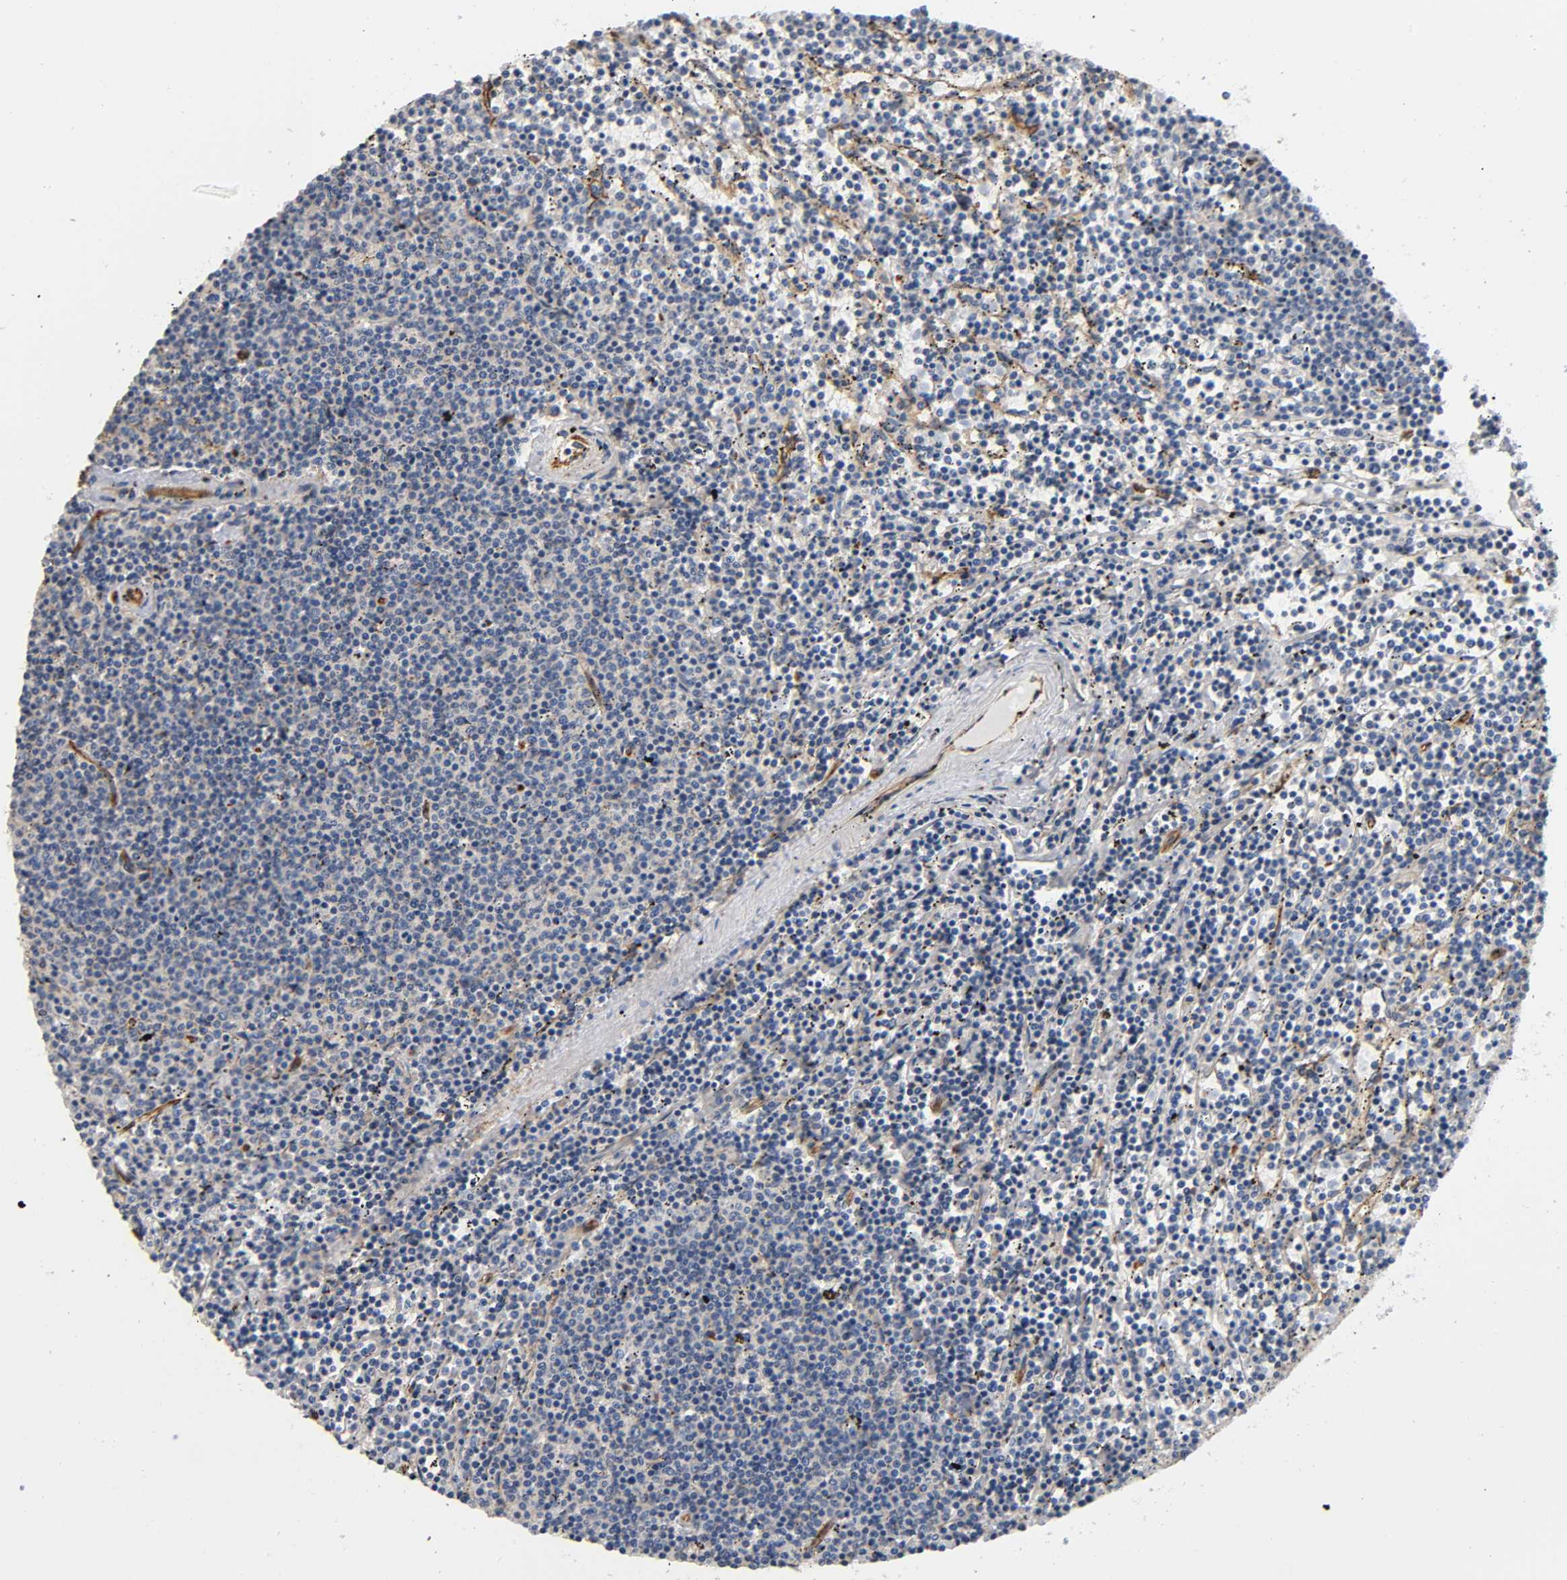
{"staining": {"intensity": "negative", "quantity": "none", "location": "none"}, "tissue": "lymphoma", "cell_type": "Tumor cells", "image_type": "cancer", "snomed": [{"axis": "morphology", "description": "Malignant lymphoma, non-Hodgkin's type, Low grade"}, {"axis": "topography", "description": "Spleen"}], "caption": "There is no significant positivity in tumor cells of lymphoma. (DAB (3,3'-diaminobenzidine) immunohistochemistry (IHC) with hematoxylin counter stain).", "gene": "MARS1", "patient": {"sex": "female", "age": 50}}